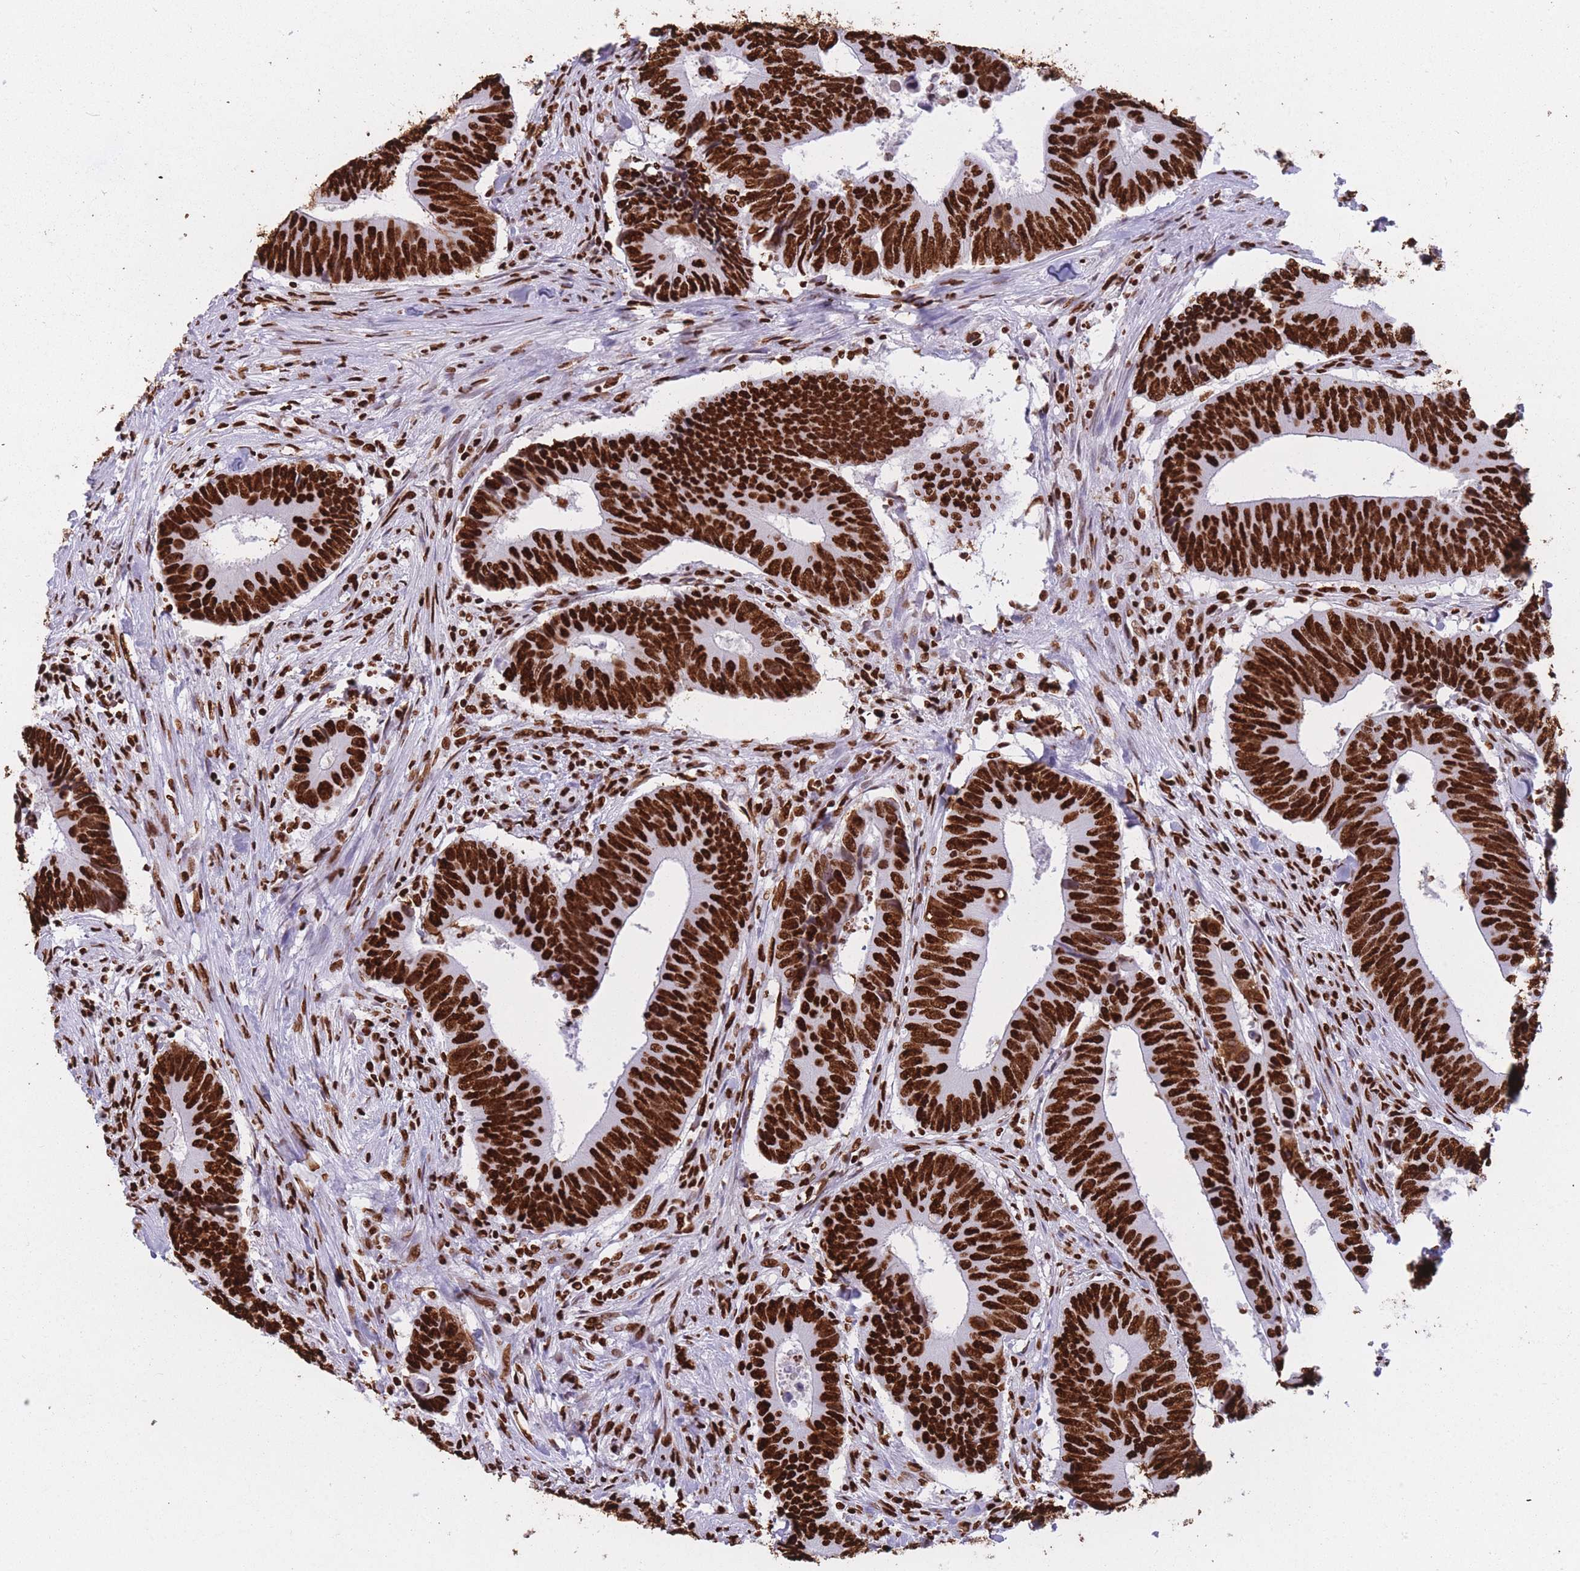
{"staining": {"intensity": "strong", "quantity": ">75%", "location": "nuclear"}, "tissue": "colorectal cancer", "cell_type": "Tumor cells", "image_type": "cancer", "snomed": [{"axis": "morphology", "description": "Adenocarcinoma, NOS"}, {"axis": "topography", "description": "Colon"}], "caption": "Immunohistochemistry (IHC) image of colorectal cancer (adenocarcinoma) stained for a protein (brown), which displays high levels of strong nuclear positivity in about >75% of tumor cells.", "gene": "HNRNPUL1", "patient": {"sex": "male", "age": 87}}